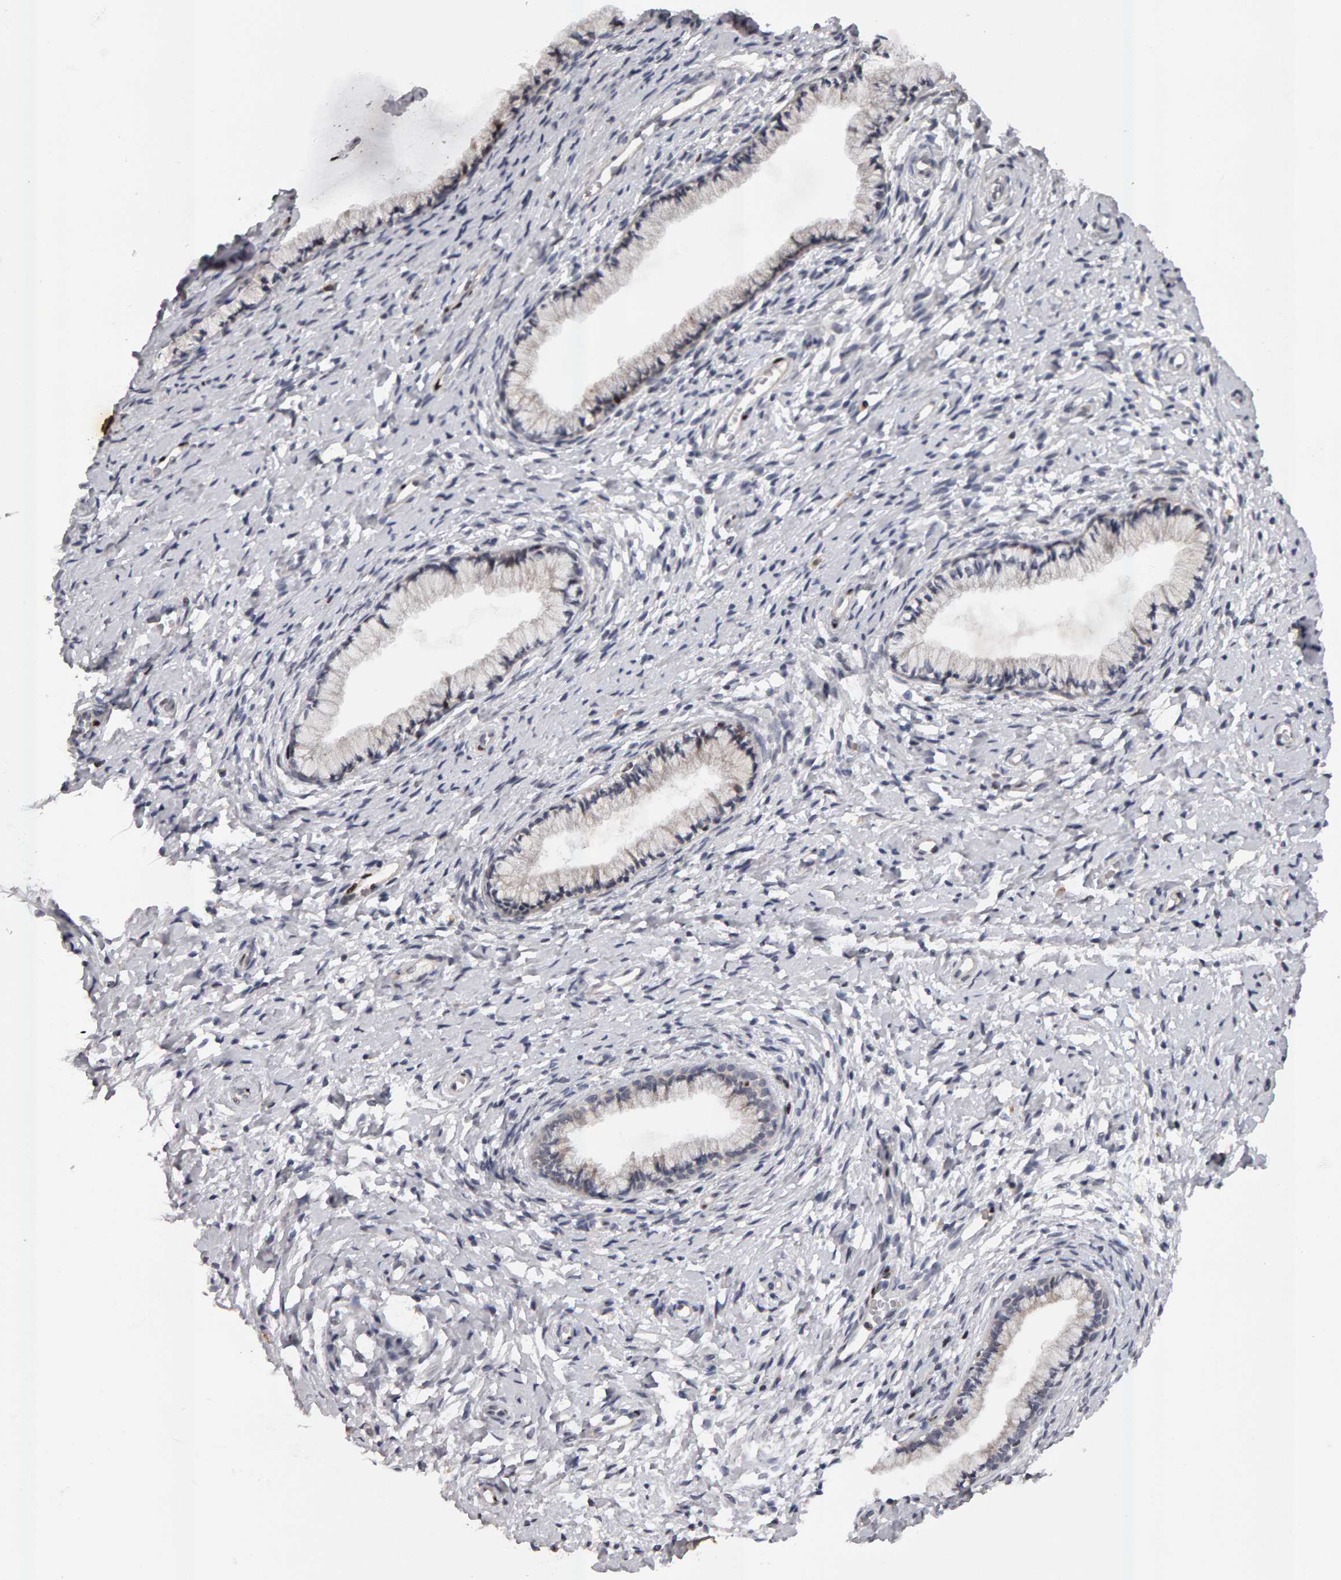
{"staining": {"intensity": "negative", "quantity": "none", "location": "none"}, "tissue": "cervix", "cell_type": "Glandular cells", "image_type": "normal", "snomed": [{"axis": "morphology", "description": "Normal tissue, NOS"}, {"axis": "topography", "description": "Cervix"}], "caption": "Histopathology image shows no significant protein staining in glandular cells of benign cervix.", "gene": "IPO8", "patient": {"sex": "female", "age": 72}}